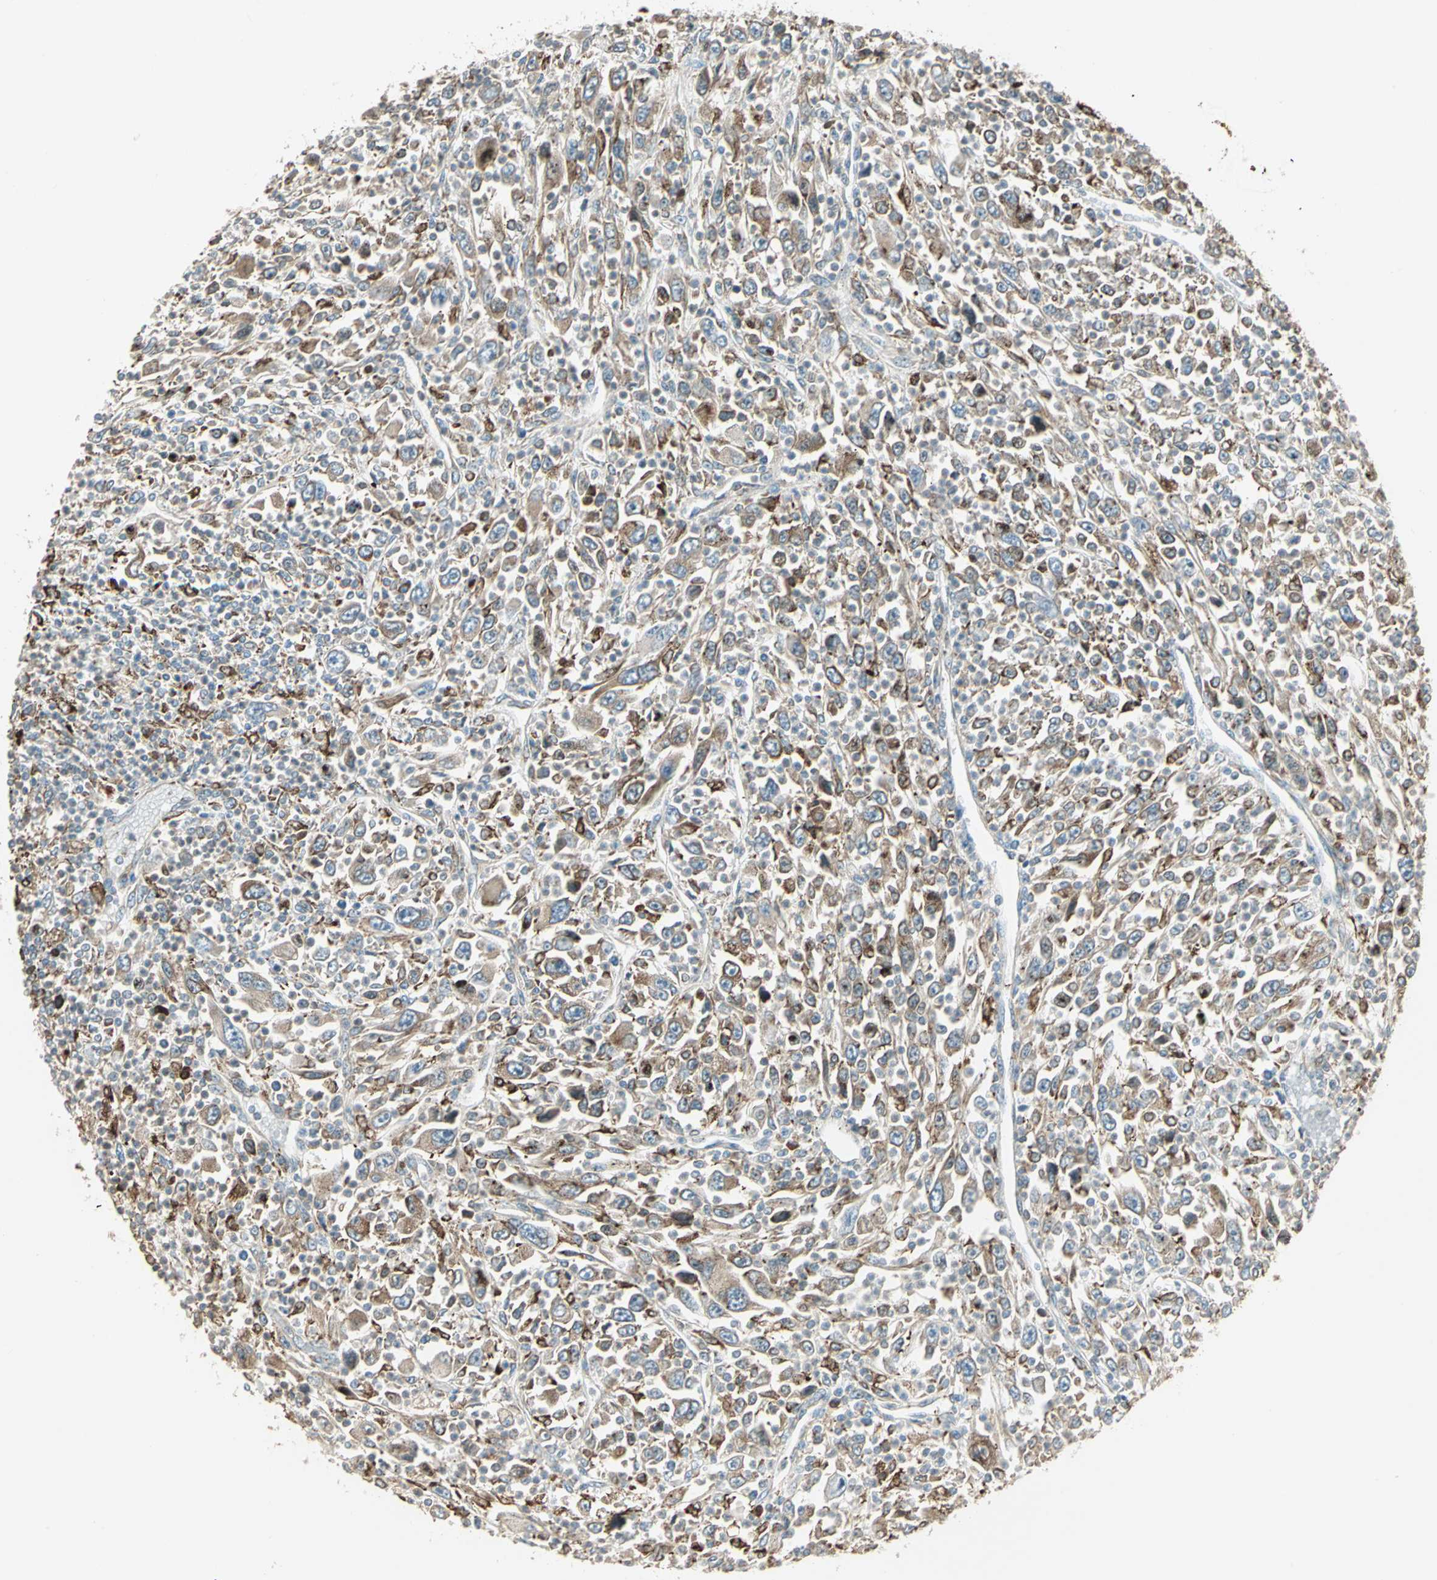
{"staining": {"intensity": "moderate", "quantity": ">75%", "location": "cytoplasmic/membranous"}, "tissue": "melanoma", "cell_type": "Tumor cells", "image_type": "cancer", "snomed": [{"axis": "morphology", "description": "Malignant melanoma, Metastatic site"}, {"axis": "topography", "description": "Skin"}], "caption": "Protein staining shows moderate cytoplasmic/membranous expression in approximately >75% of tumor cells in malignant melanoma (metastatic site).", "gene": "PDIA4", "patient": {"sex": "female", "age": 56}}